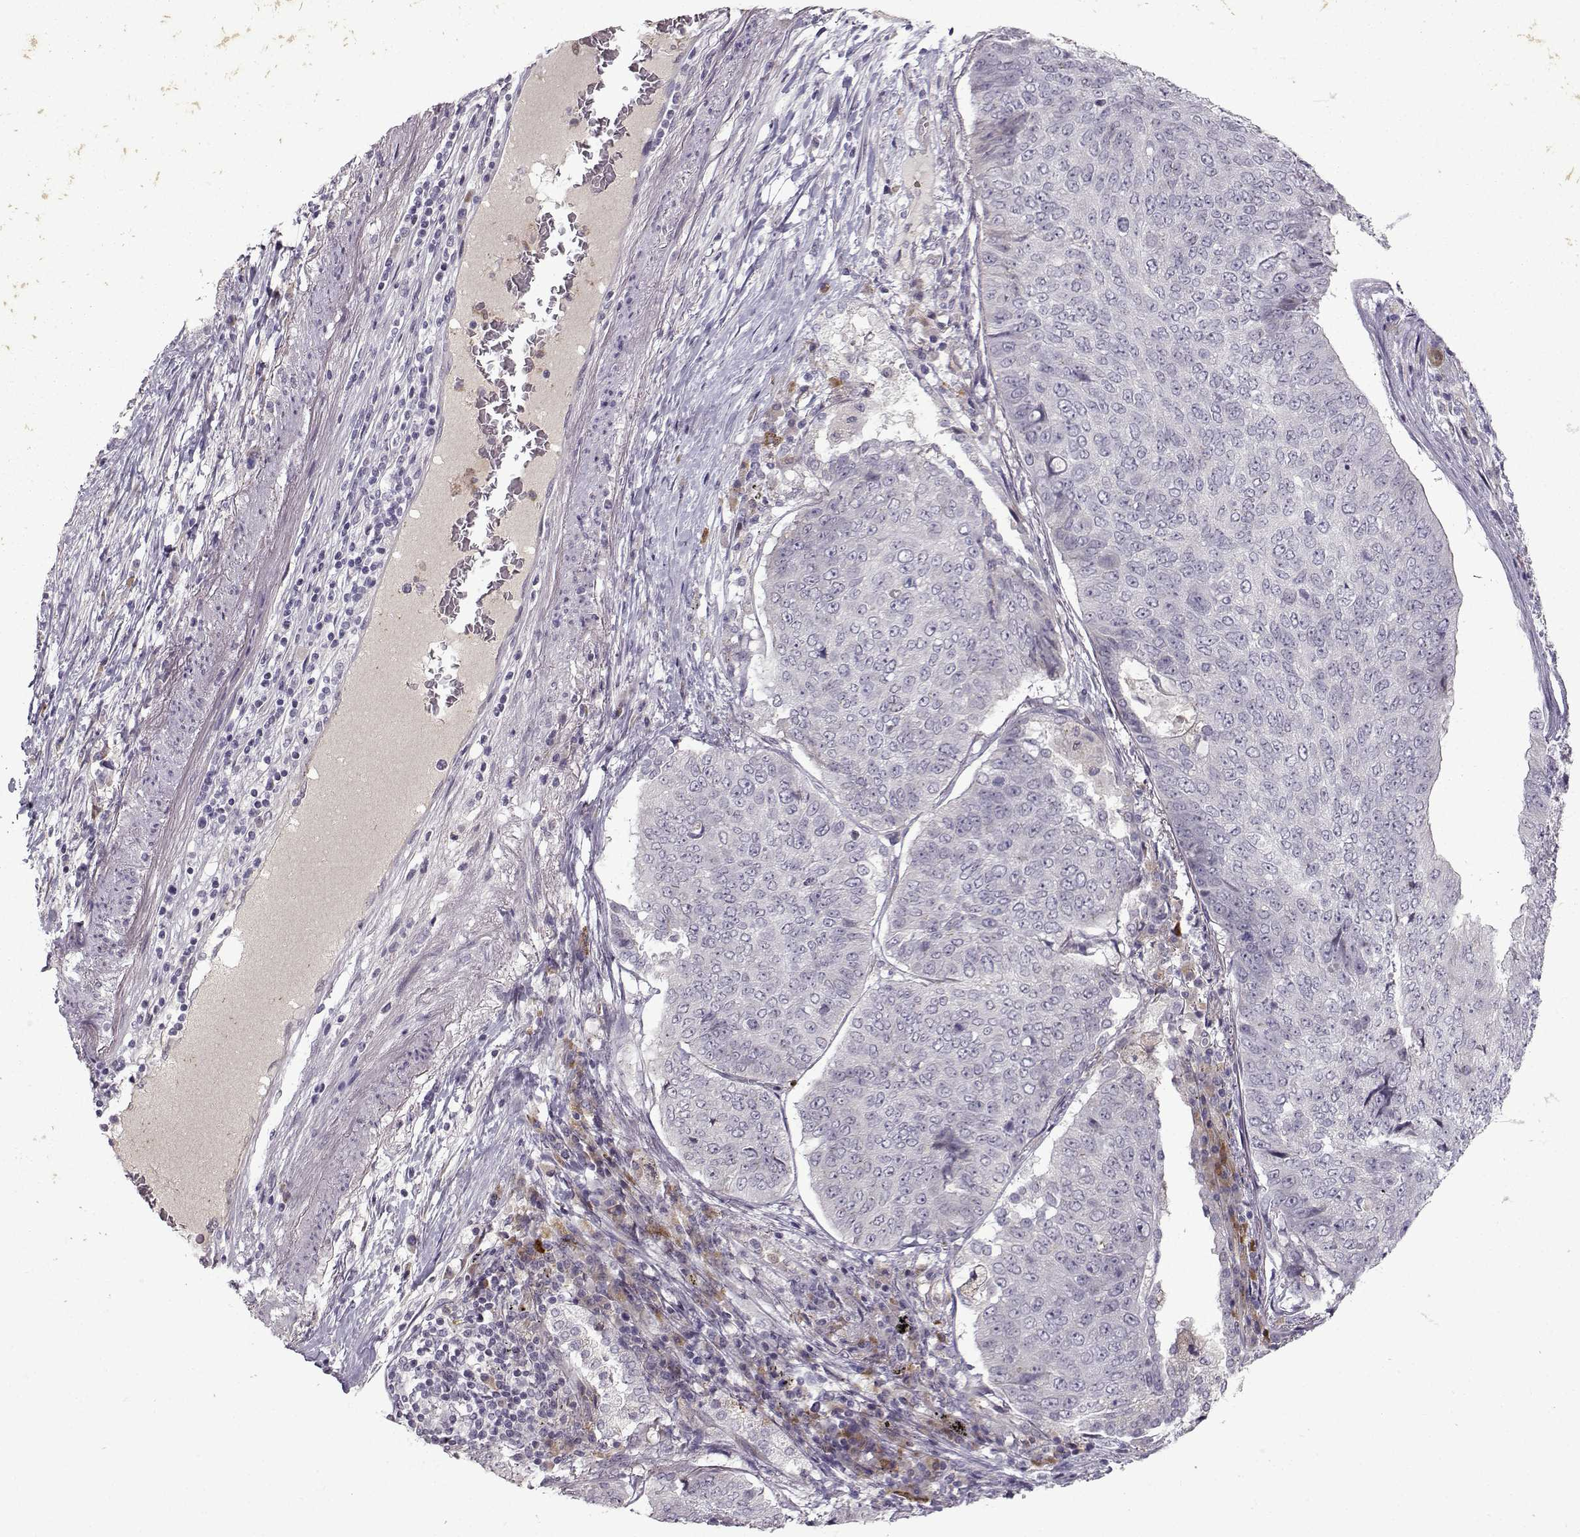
{"staining": {"intensity": "negative", "quantity": "none", "location": "none"}, "tissue": "lung cancer", "cell_type": "Tumor cells", "image_type": "cancer", "snomed": [{"axis": "morphology", "description": "Normal tissue, NOS"}, {"axis": "morphology", "description": "Squamous cell carcinoma, NOS"}, {"axis": "topography", "description": "Bronchus"}, {"axis": "topography", "description": "Lung"}], "caption": "A high-resolution histopathology image shows immunohistochemistry (IHC) staining of lung cancer, which reveals no significant expression in tumor cells.", "gene": "OPRD1", "patient": {"sex": "male", "age": 64}}